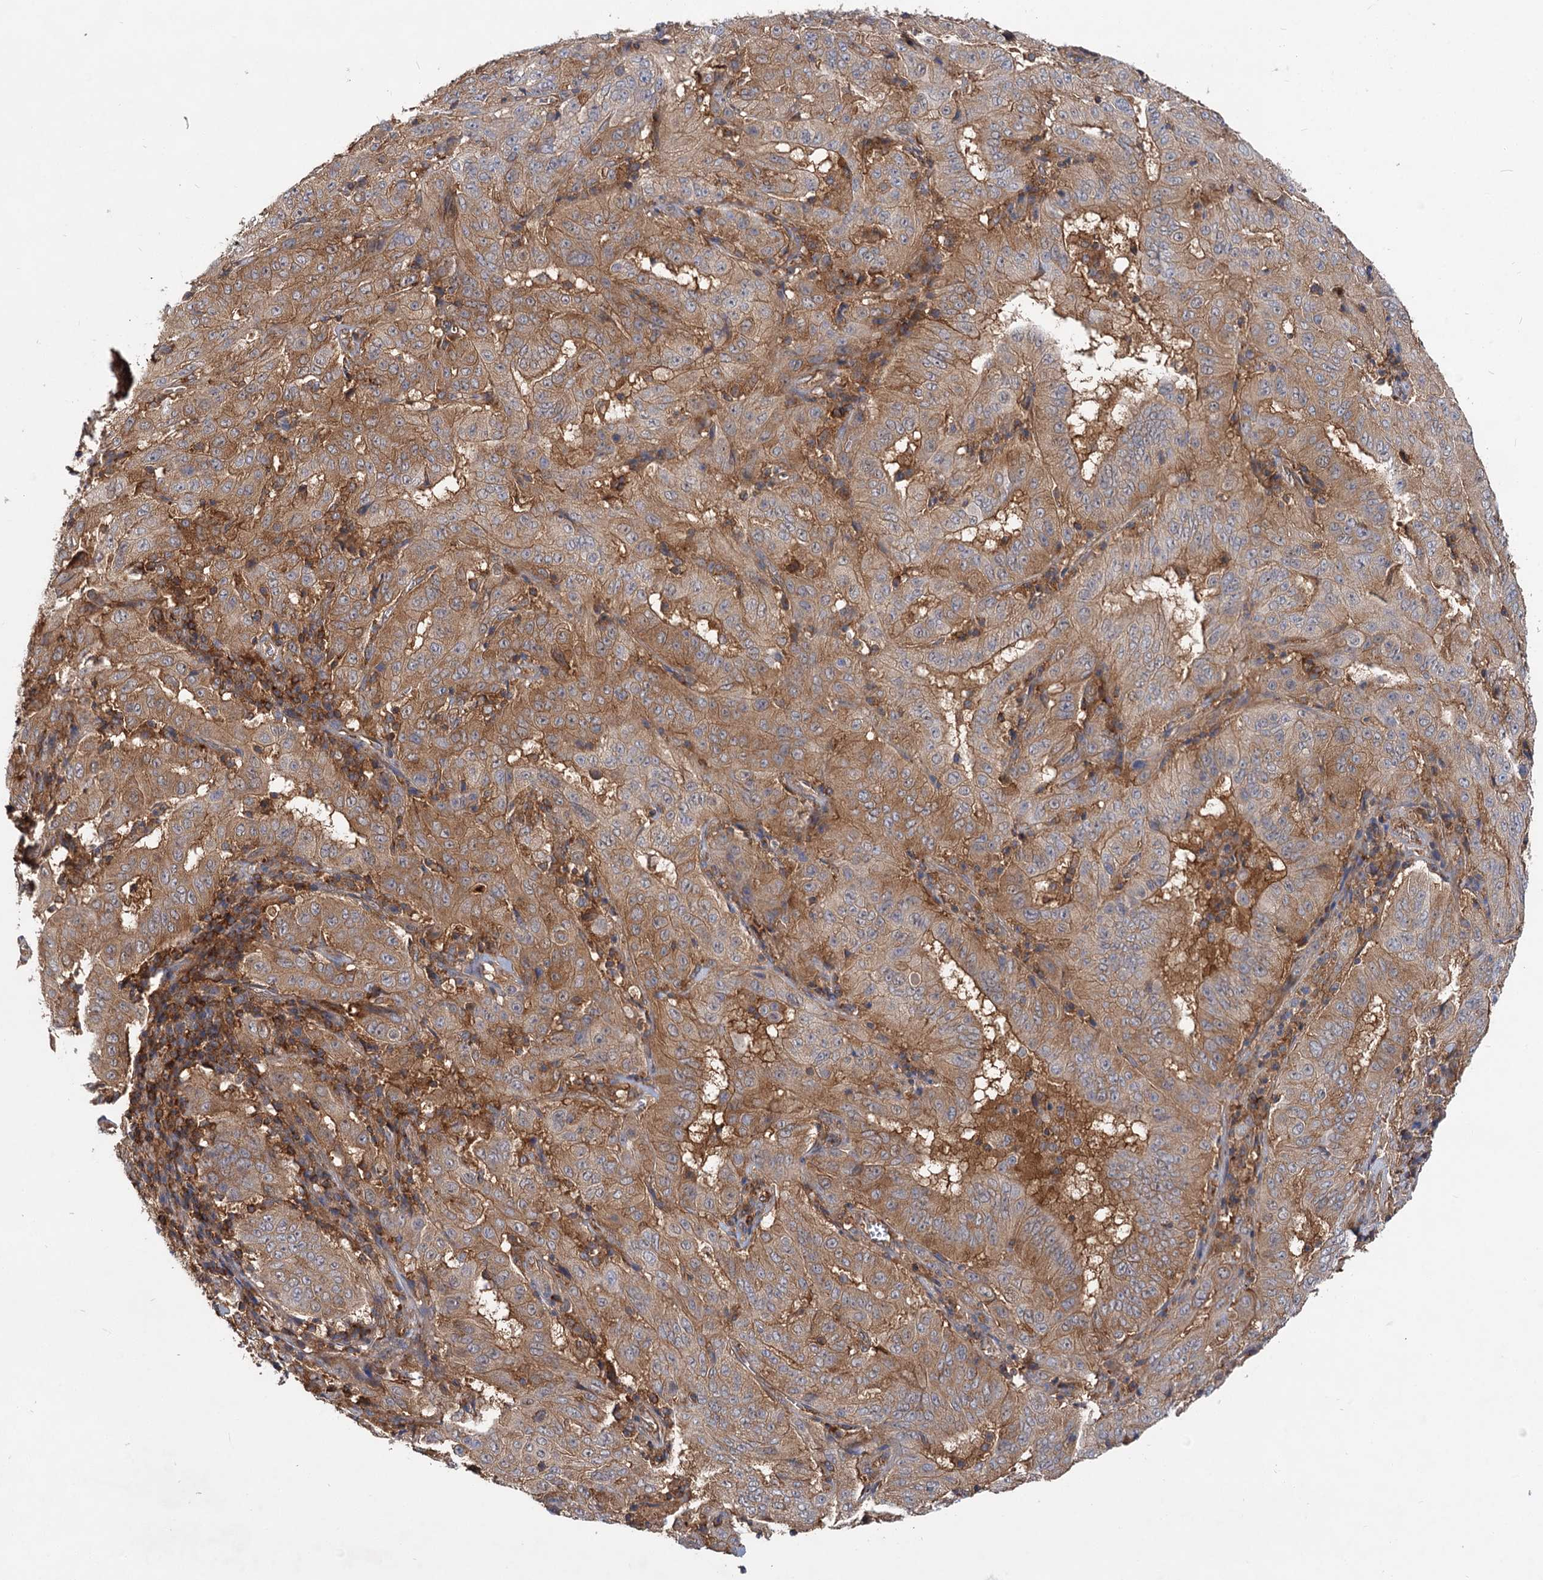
{"staining": {"intensity": "moderate", "quantity": "25%-75%", "location": "cytoplasmic/membranous"}, "tissue": "pancreatic cancer", "cell_type": "Tumor cells", "image_type": "cancer", "snomed": [{"axis": "morphology", "description": "Adenocarcinoma, NOS"}, {"axis": "topography", "description": "Pancreas"}], "caption": "Protein expression analysis of human pancreatic cancer (adenocarcinoma) reveals moderate cytoplasmic/membranous positivity in approximately 25%-75% of tumor cells.", "gene": "PACS1", "patient": {"sex": "male", "age": 63}}